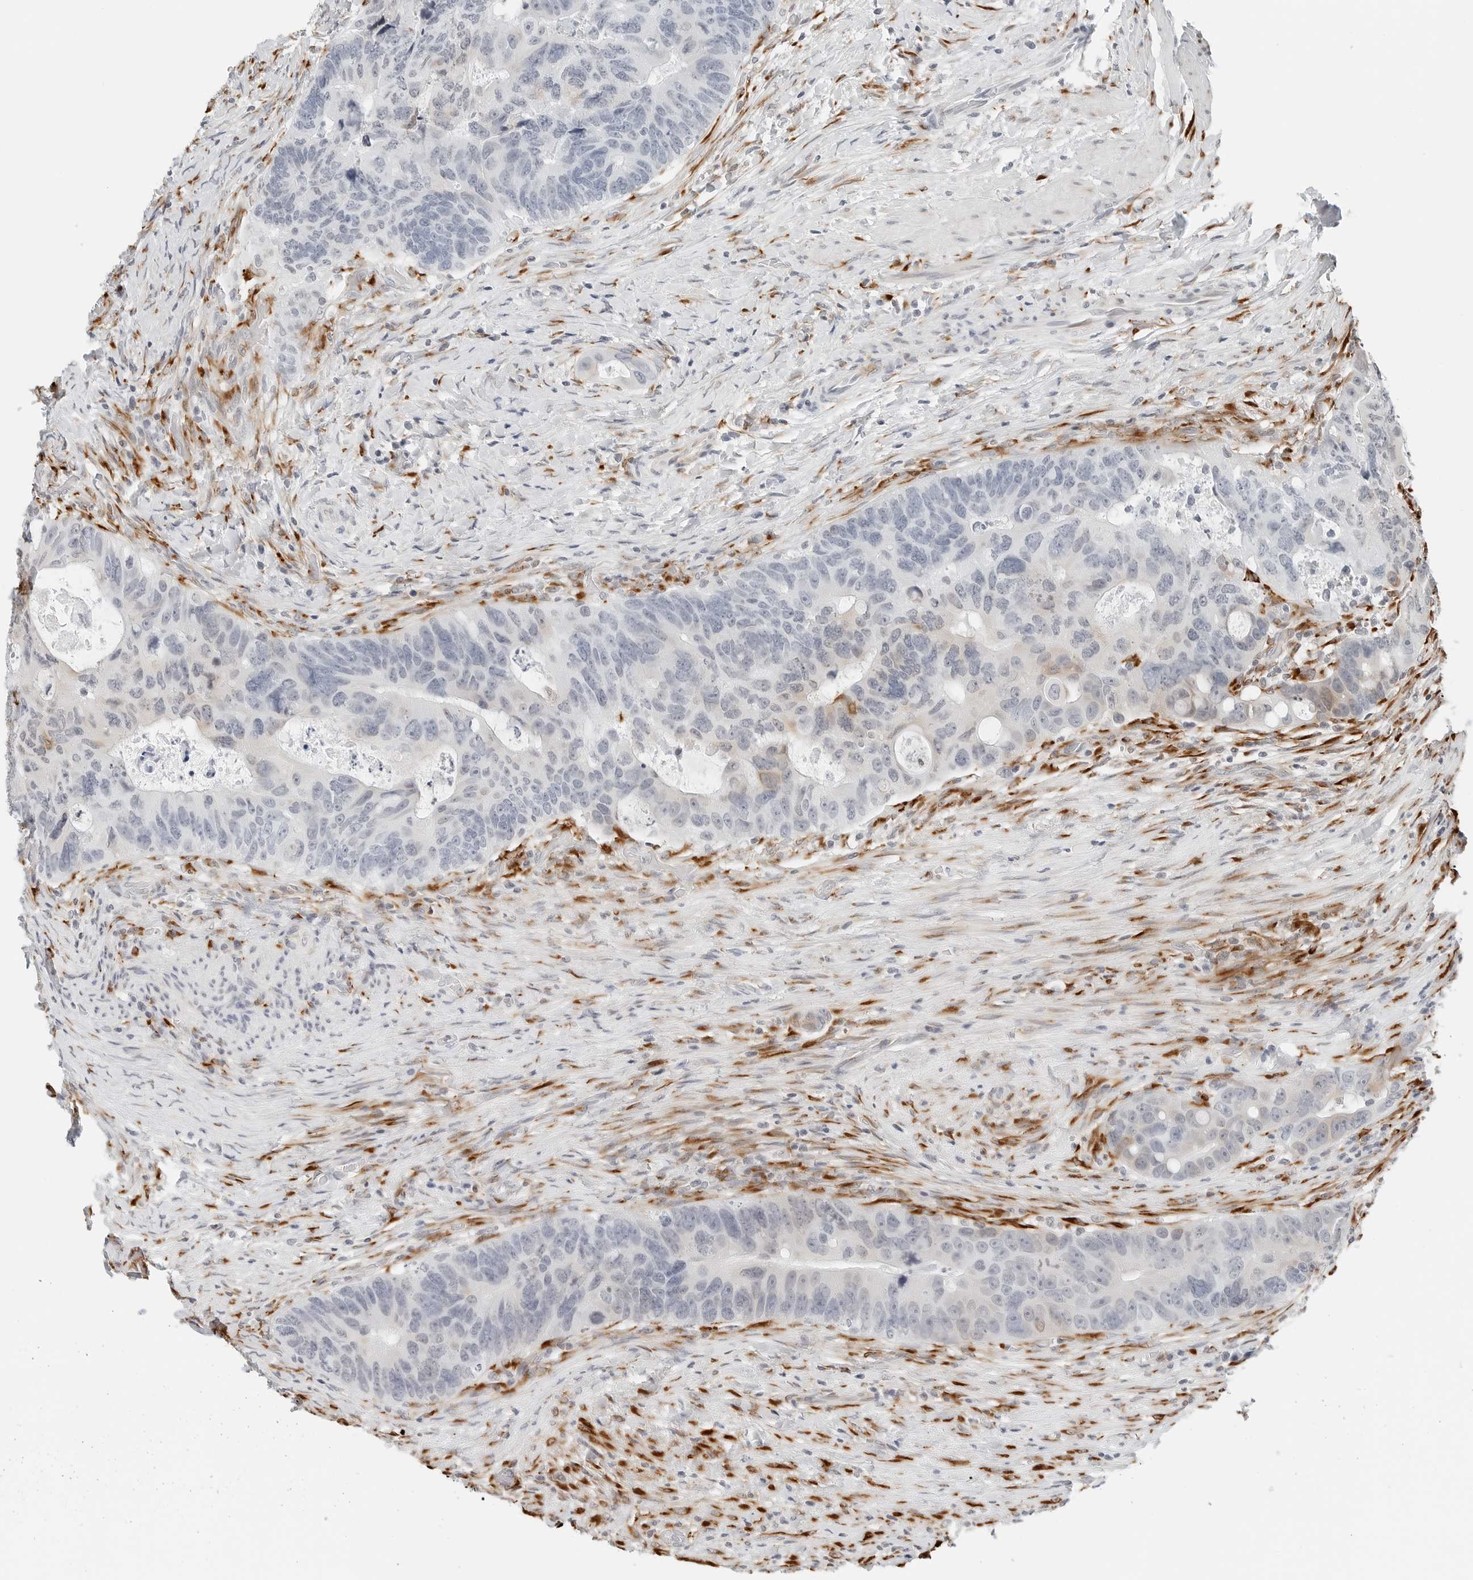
{"staining": {"intensity": "weak", "quantity": "<25%", "location": "cytoplasmic/membranous"}, "tissue": "colorectal cancer", "cell_type": "Tumor cells", "image_type": "cancer", "snomed": [{"axis": "morphology", "description": "Adenocarcinoma, NOS"}, {"axis": "topography", "description": "Rectum"}], "caption": "High magnification brightfield microscopy of colorectal cancer (adenocarcinoma) stained with DAB (brown) and counterstained with hematoxylin (blue): tumor cells show no significant staining. Brightfield microscopy of immunohistochemistry (IHC) stained with DAB (3,3'-diaminobenzidine) (brown) and hematoxylin (blue), captured at high magnification.", "gene": "P4HA2", "patient": {"sex": "male", "age": 59}}